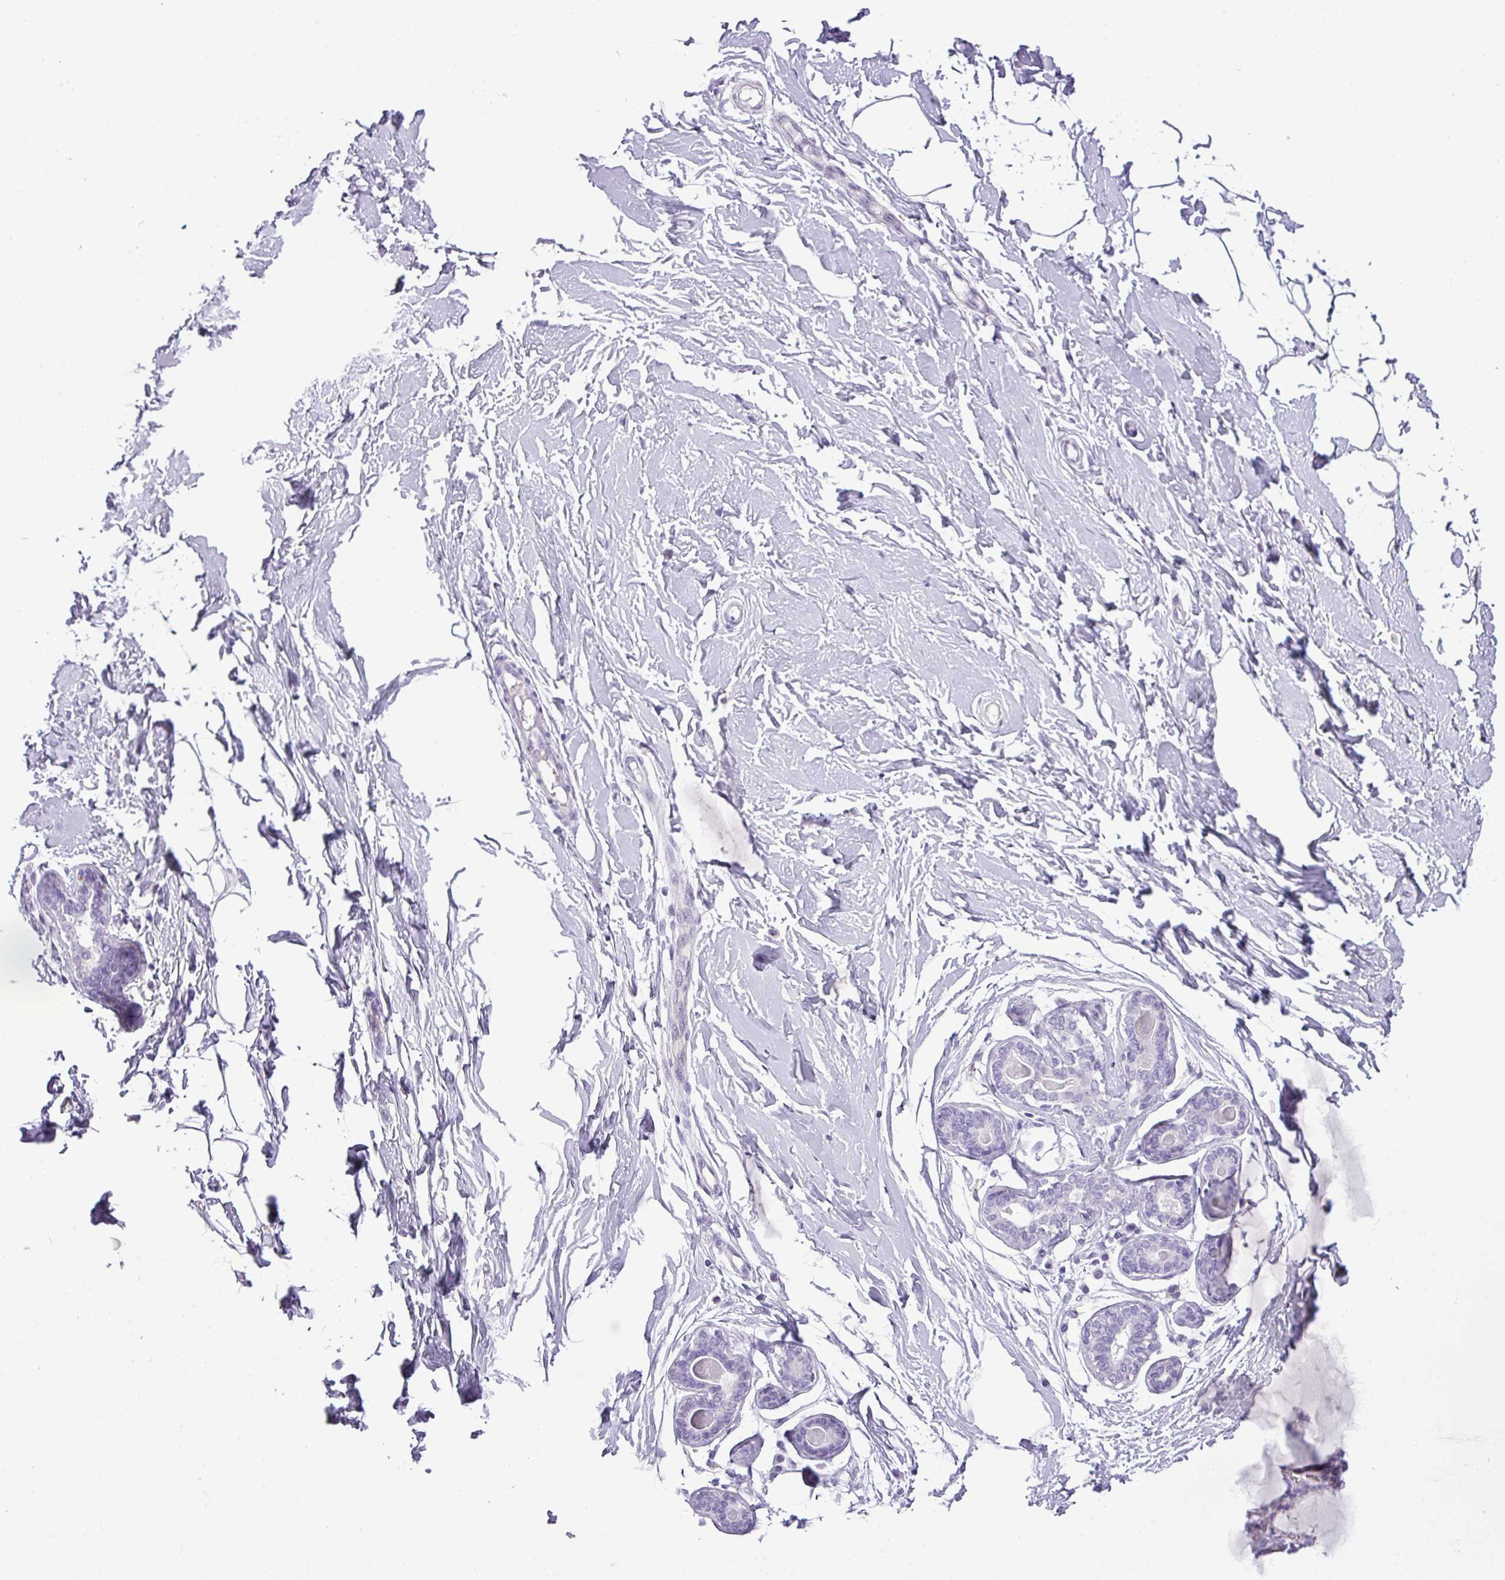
{"staining": {"intensity": "negative", "quantity": "none", "location": "none"}, "tissue": "breast", "cell_type": "Adipocytes", "image_type": "normal", "snomed": [{"axis": "morphology", "description": "Normal tissue, NOS"}, {"axis": "topography", "description": "Breast"}], "caption": "DAB (3,3'-diaminobenzidine) immunohistochemical staining of unremarkable human breast shows no significant positivity in adipocytes.", "gene": "FAM43A", "patient": {"sex": "female", "age": 23}}